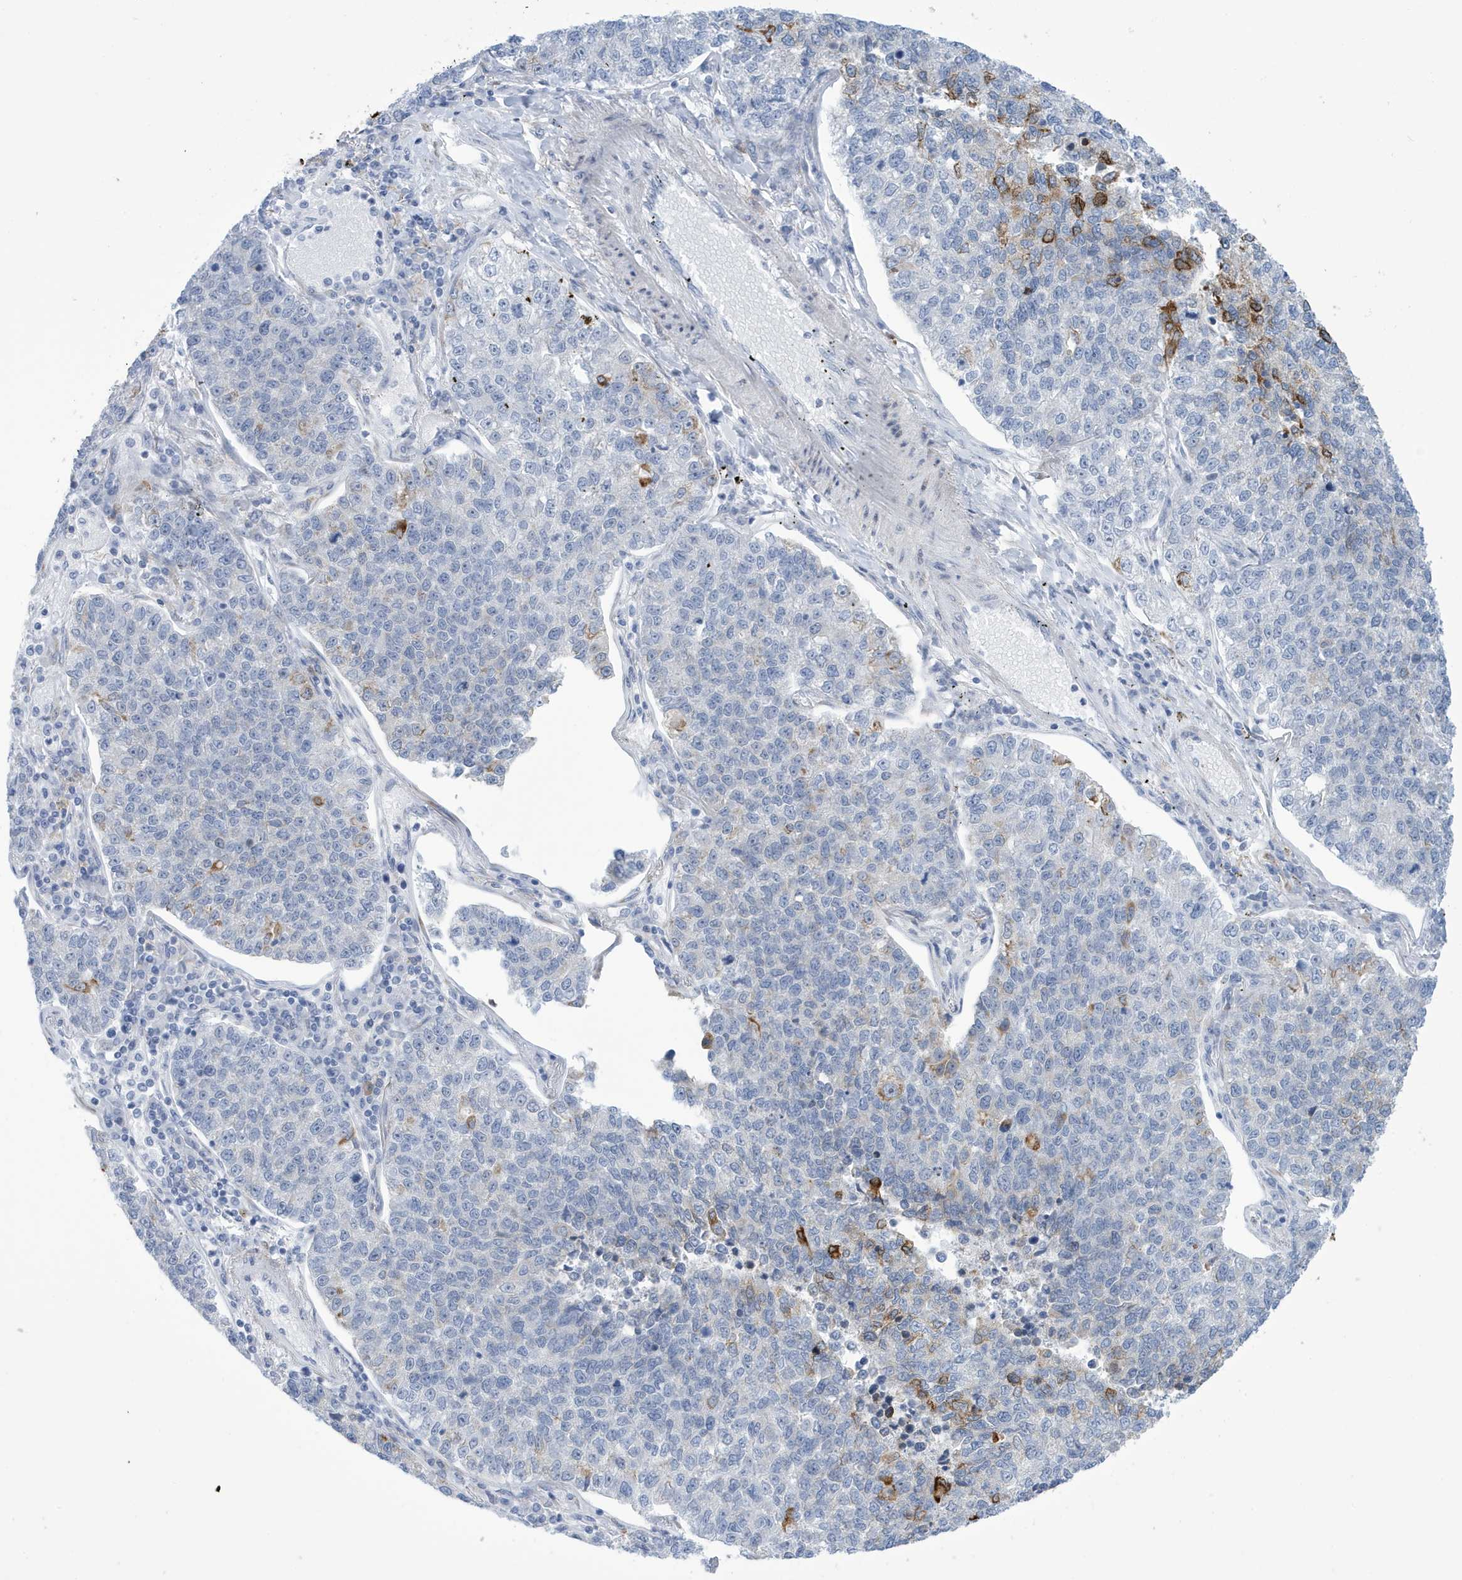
{"staining": {"intensity": "moderate", "quantity": "<25%", "location": "cytoplasmic/membranous"}, "tissue": "lung cancer", "cell_type": "Tumor cells", "image_type": "cancer", "snomed": [{"axis": "morphology", "description": "Adenocarcinoma, NOS"}, {"axis": "topography", "description": "Lung"}], "caption": "Lung adenocarcinoma tissue exhibits moderate cytoplasmic/membranous positivity in approximately <25% of tumor cells", "gene": "SEMA3F", "patient": {"sex": "male", "age": 49}}